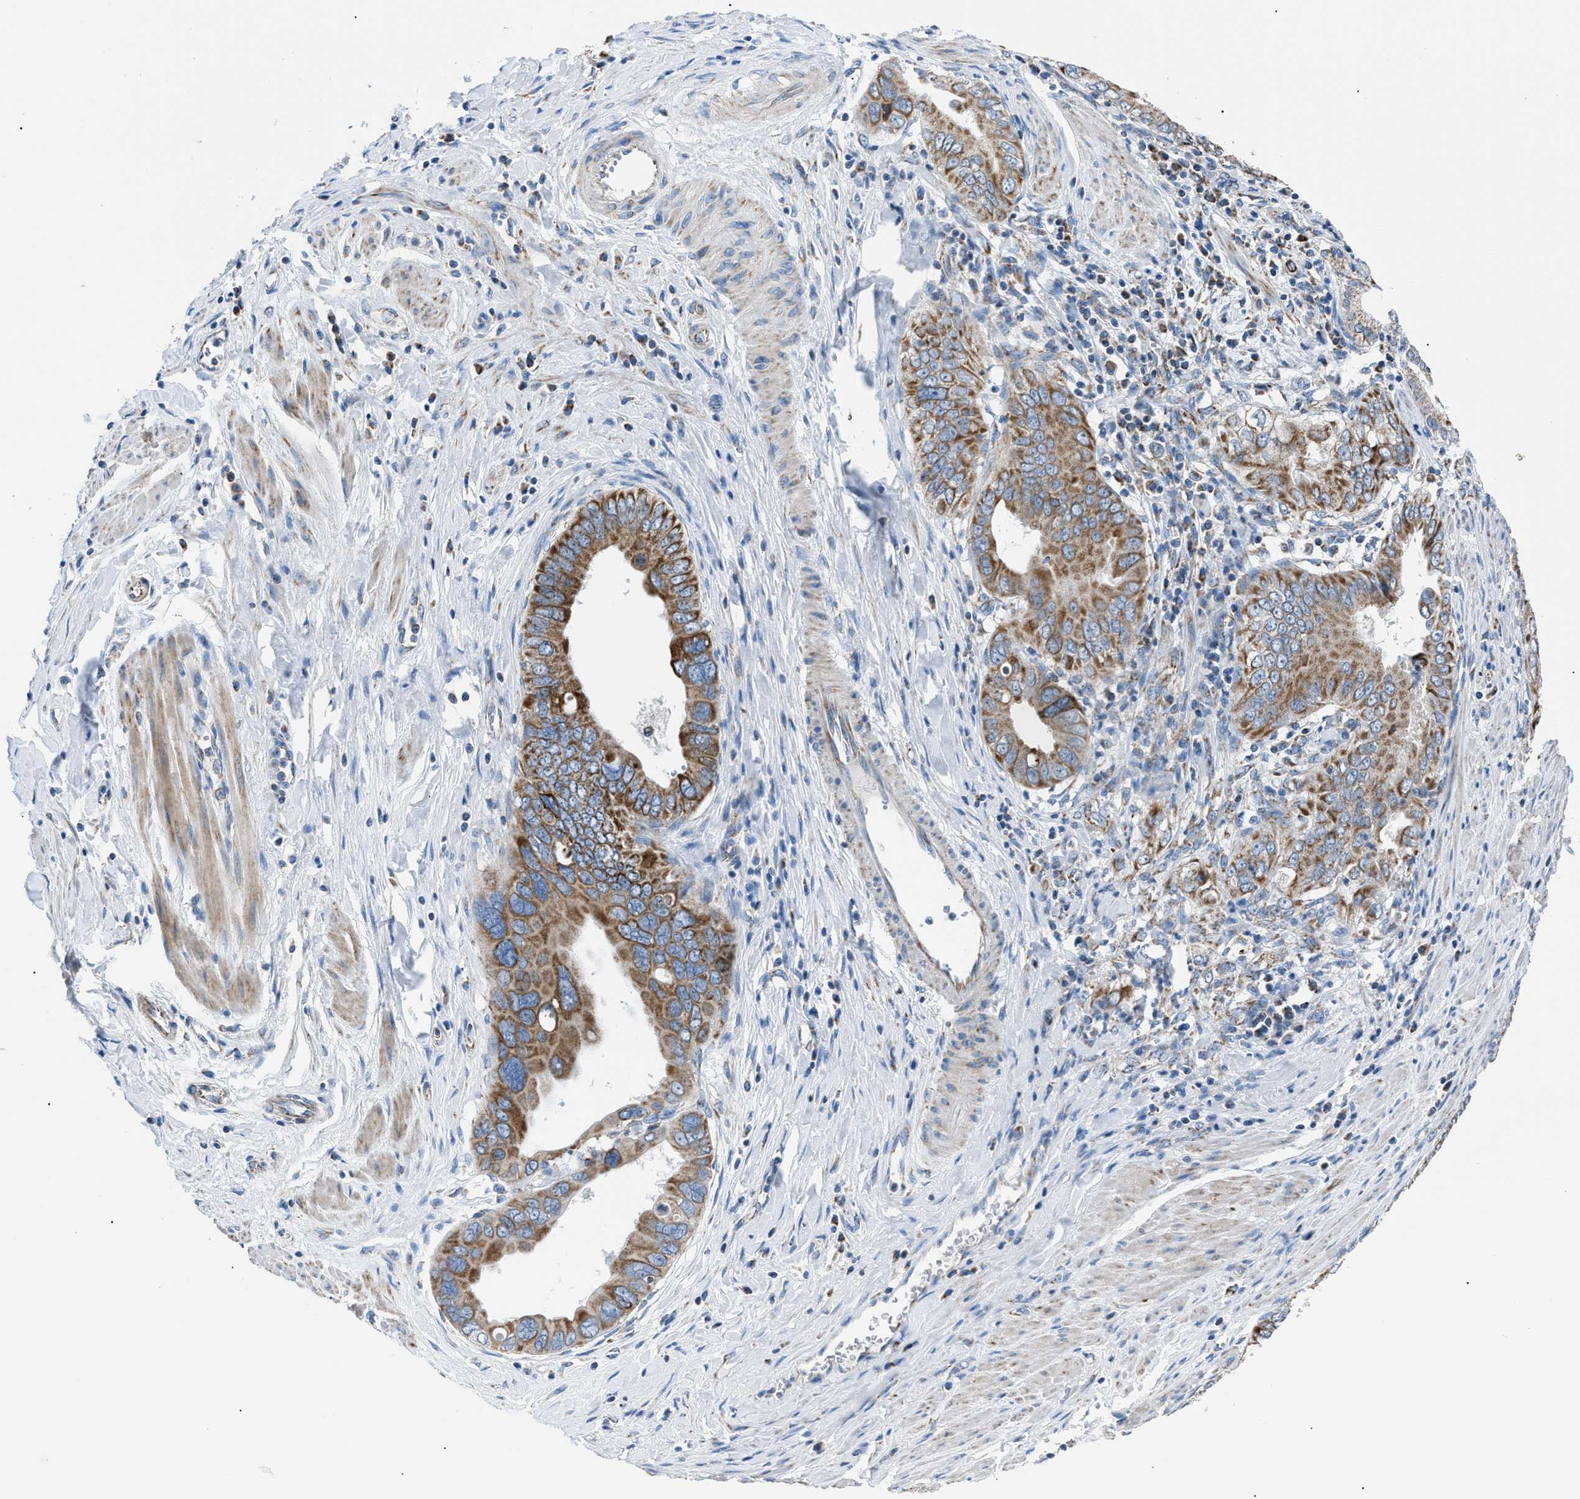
{"staining": {"intensity": "strong", "quantity": ">75%", "location": "cytoplasmic/membranous"}, "tissue": "pancreatic cancer", "cell_type": "Tumor cells", "image_type": "cancer", "snomed": [{"axis": "morphology", "description": "Normal tissue, NOS"}, {"axis": "topography", "description": "Lymph node"}], "caption": "This is a micrograph of immunohistochemistry staining of pancreatic cancer, which shows strong staining in the cytoplasmic/membranous of tumor cells.", "gene": "PHB2", "patient": {"sex": "male", "age": 50}}